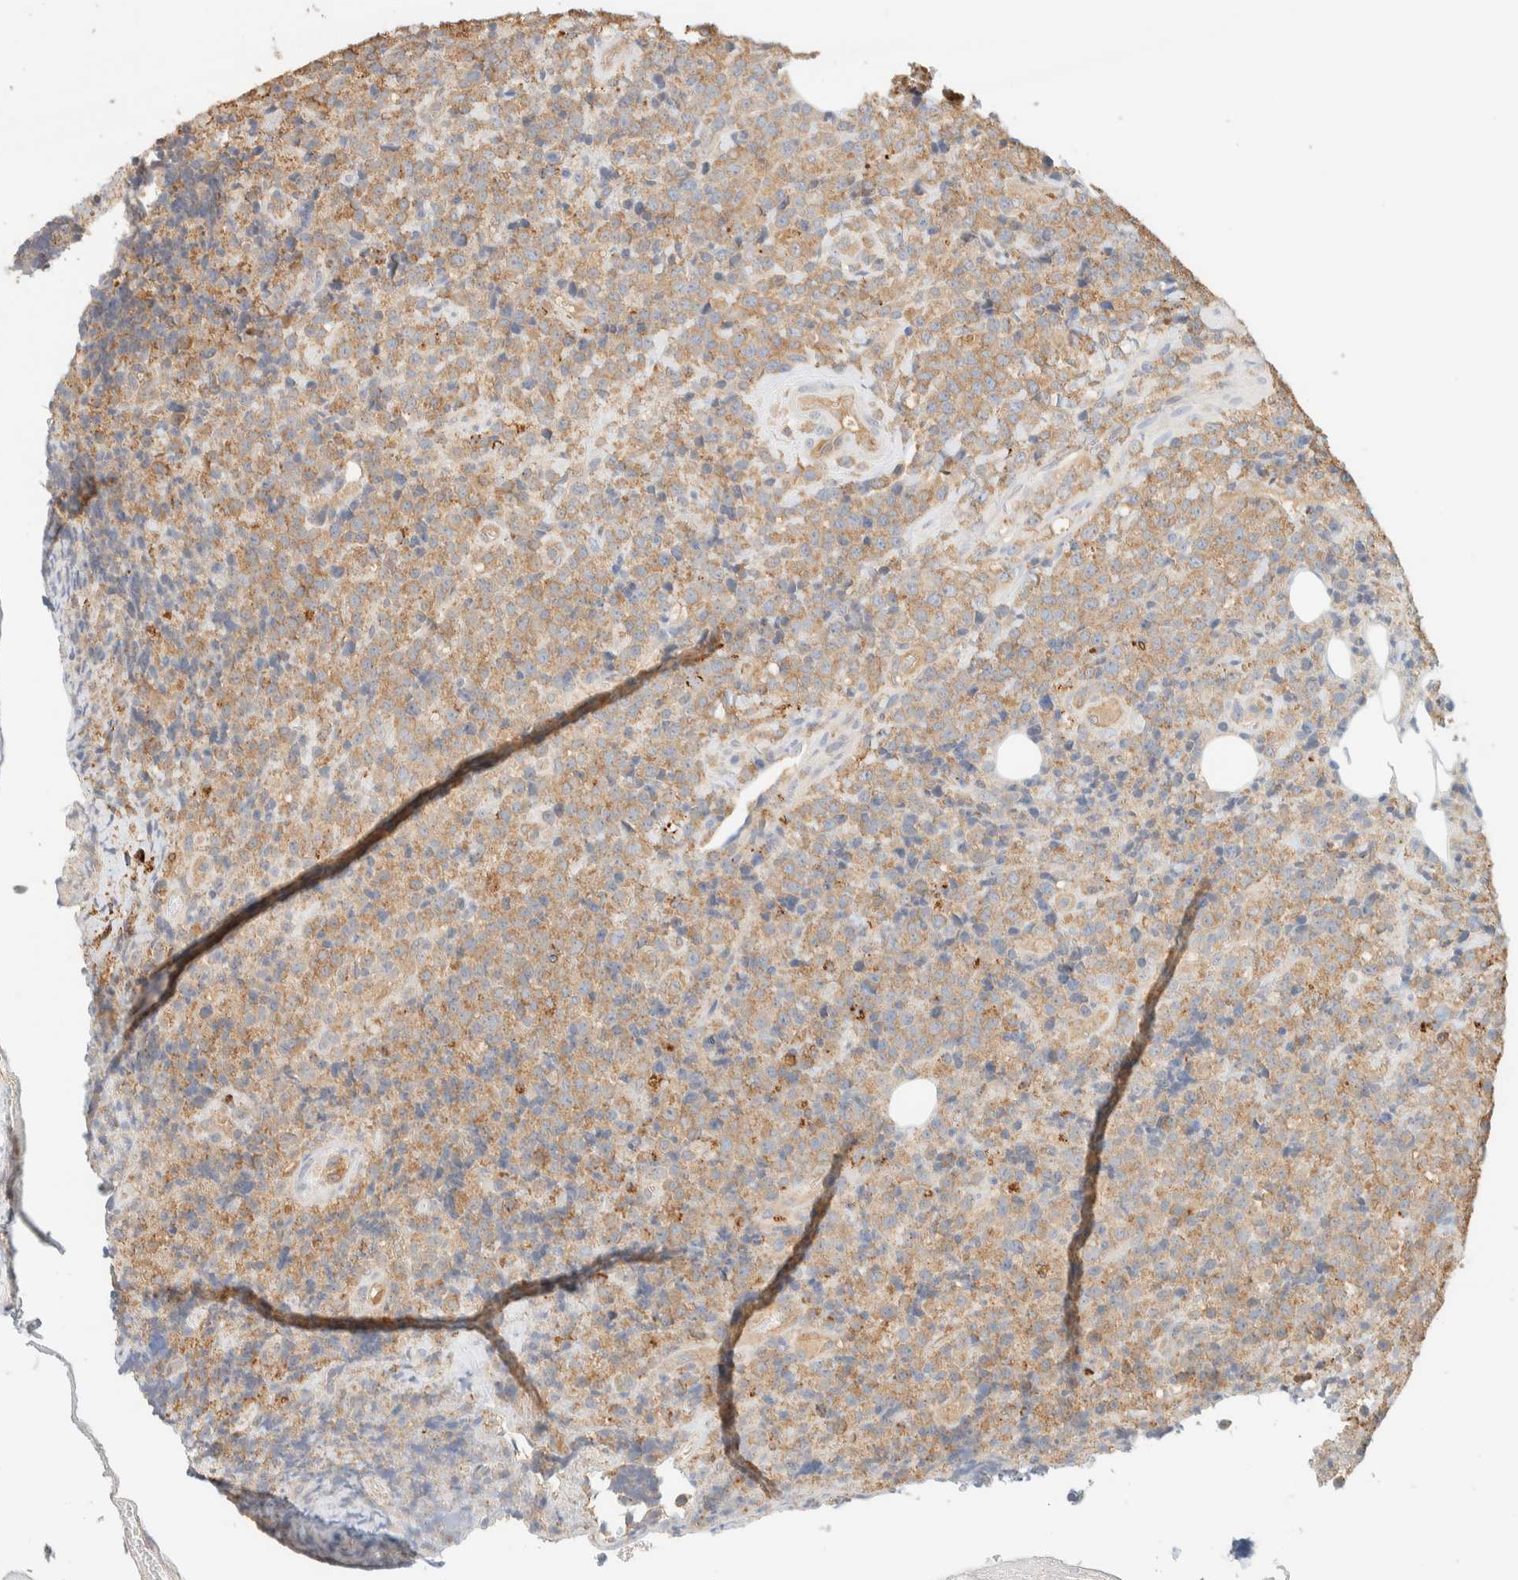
{"staining": {"intensity": "moderate", "quantity": ">75%", "location": "cytoplasmic/membranous"}, "tissue": "lymphoma", "cell_type": "Tumor cells", "image_type": "cancer", "snomed": [{"axis": "morphology", "description": "Malignant lymphoma, non-Hodgkin's type, High grade"}, {"axis": "topography", "description": "Lymph node"}], "caption": "A brown stain shows moderate cytoplasmic/membranous positivity of a protein in high-grade malignant lymphoma, non-Hodgkin's type tumor cells.", "gene": "TBC1D8B", "patient": {"sex": "male", "age": 13}}